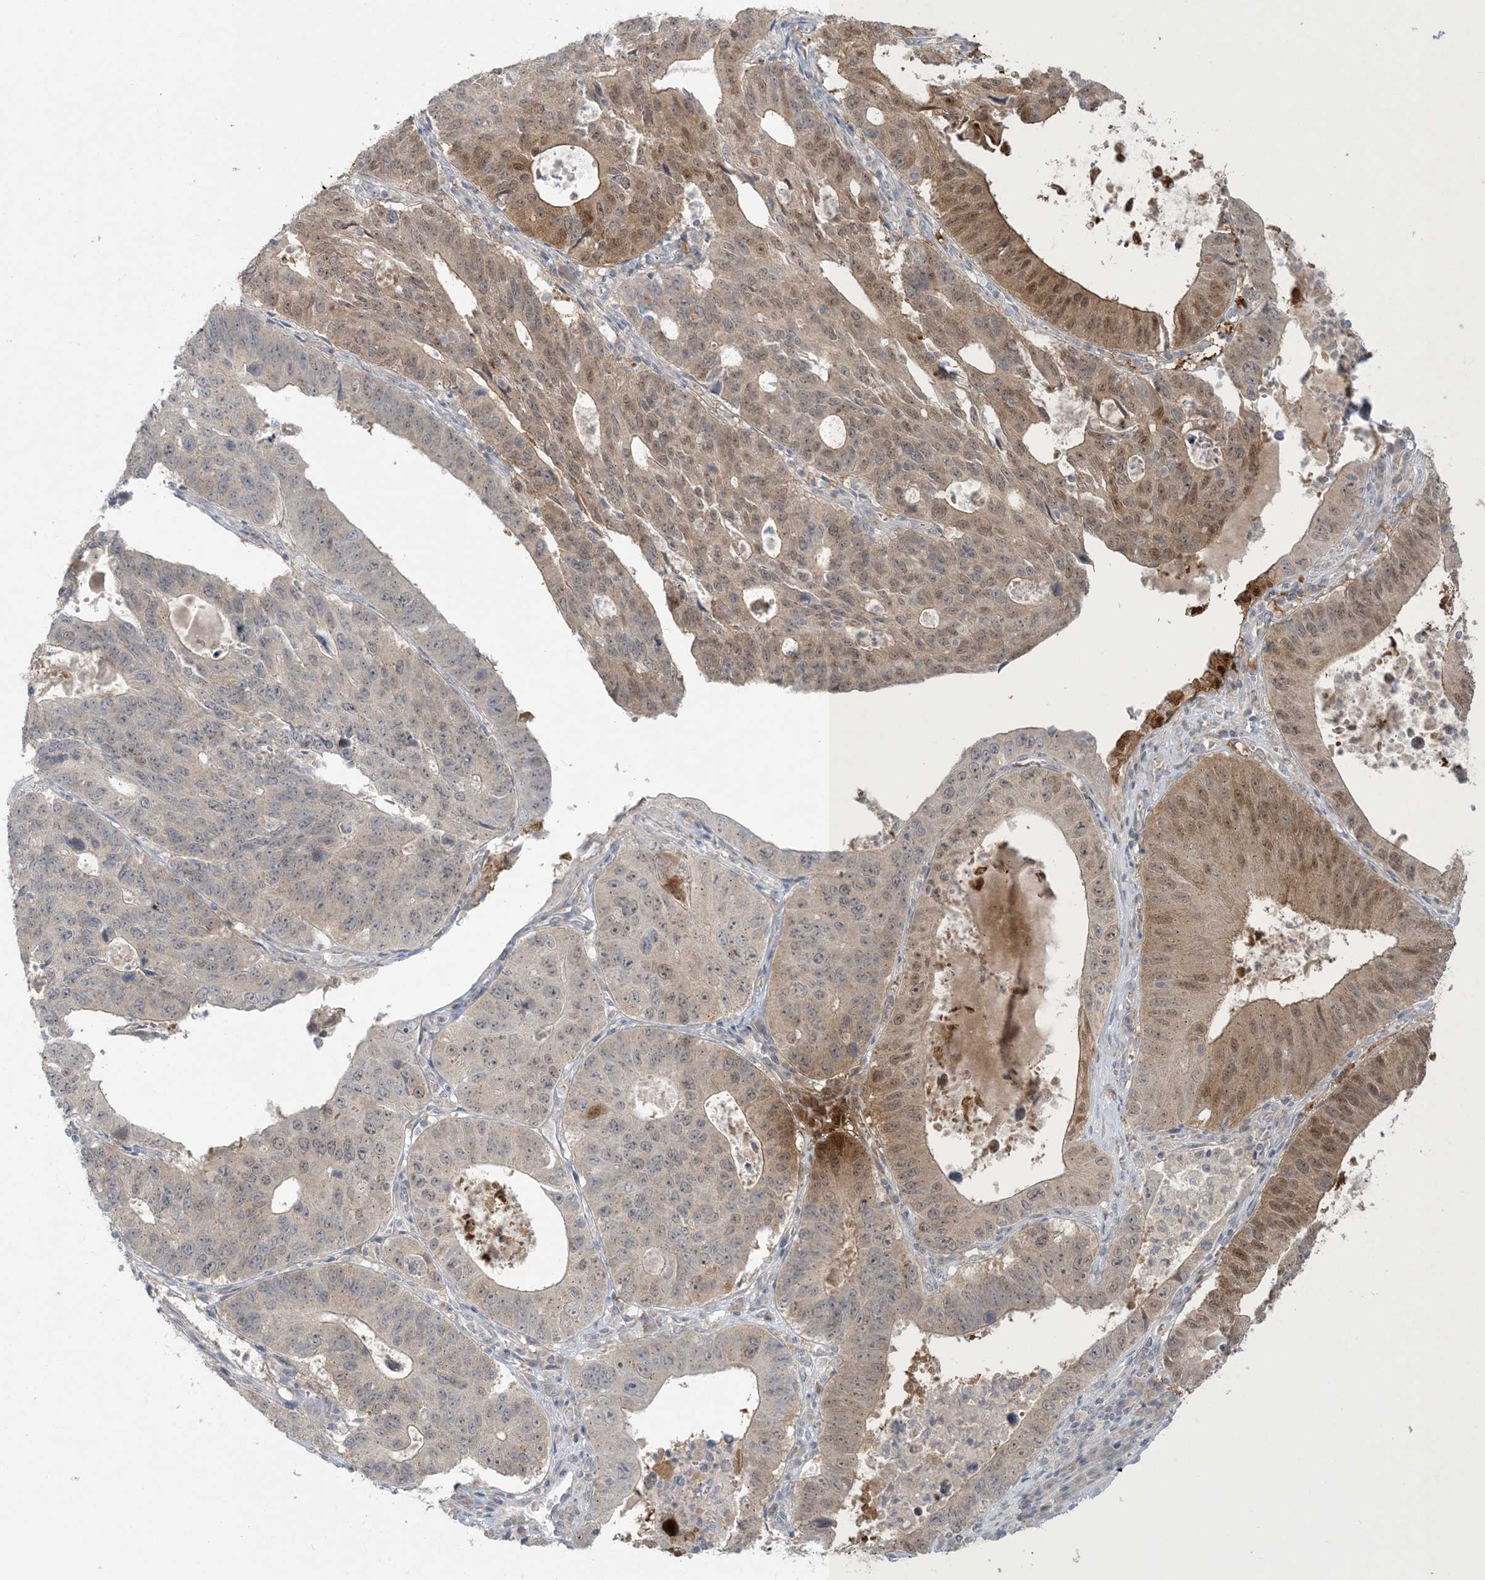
{"staining": {"intensity": "weak", "quantity": "25%-75%", "location": "cytoplasmic/membranous,nuclear"}, "tissue": "stomach cancer", "cell_type": "Tumor cells", "image_type": "cancer", "snomed": [{"axis": "morphology", "description": "Adenocarcinoma, NOS"}, {"axis": "topography", "description": "Stomach"}], "caption": "IHC image of neoplastic tissue: human adenocarcinoma (stomach) stained using immunohistochemistry (IHC) displays low levels of weak protein expression localized specifically in the cytoplasmic/membranous and nuclear of tumor cells, appearing as a cytoplasmic/membranous and nuclear brown color.", "gene": "NRBP2", "patient": {"sex": "male", "age": 59}}